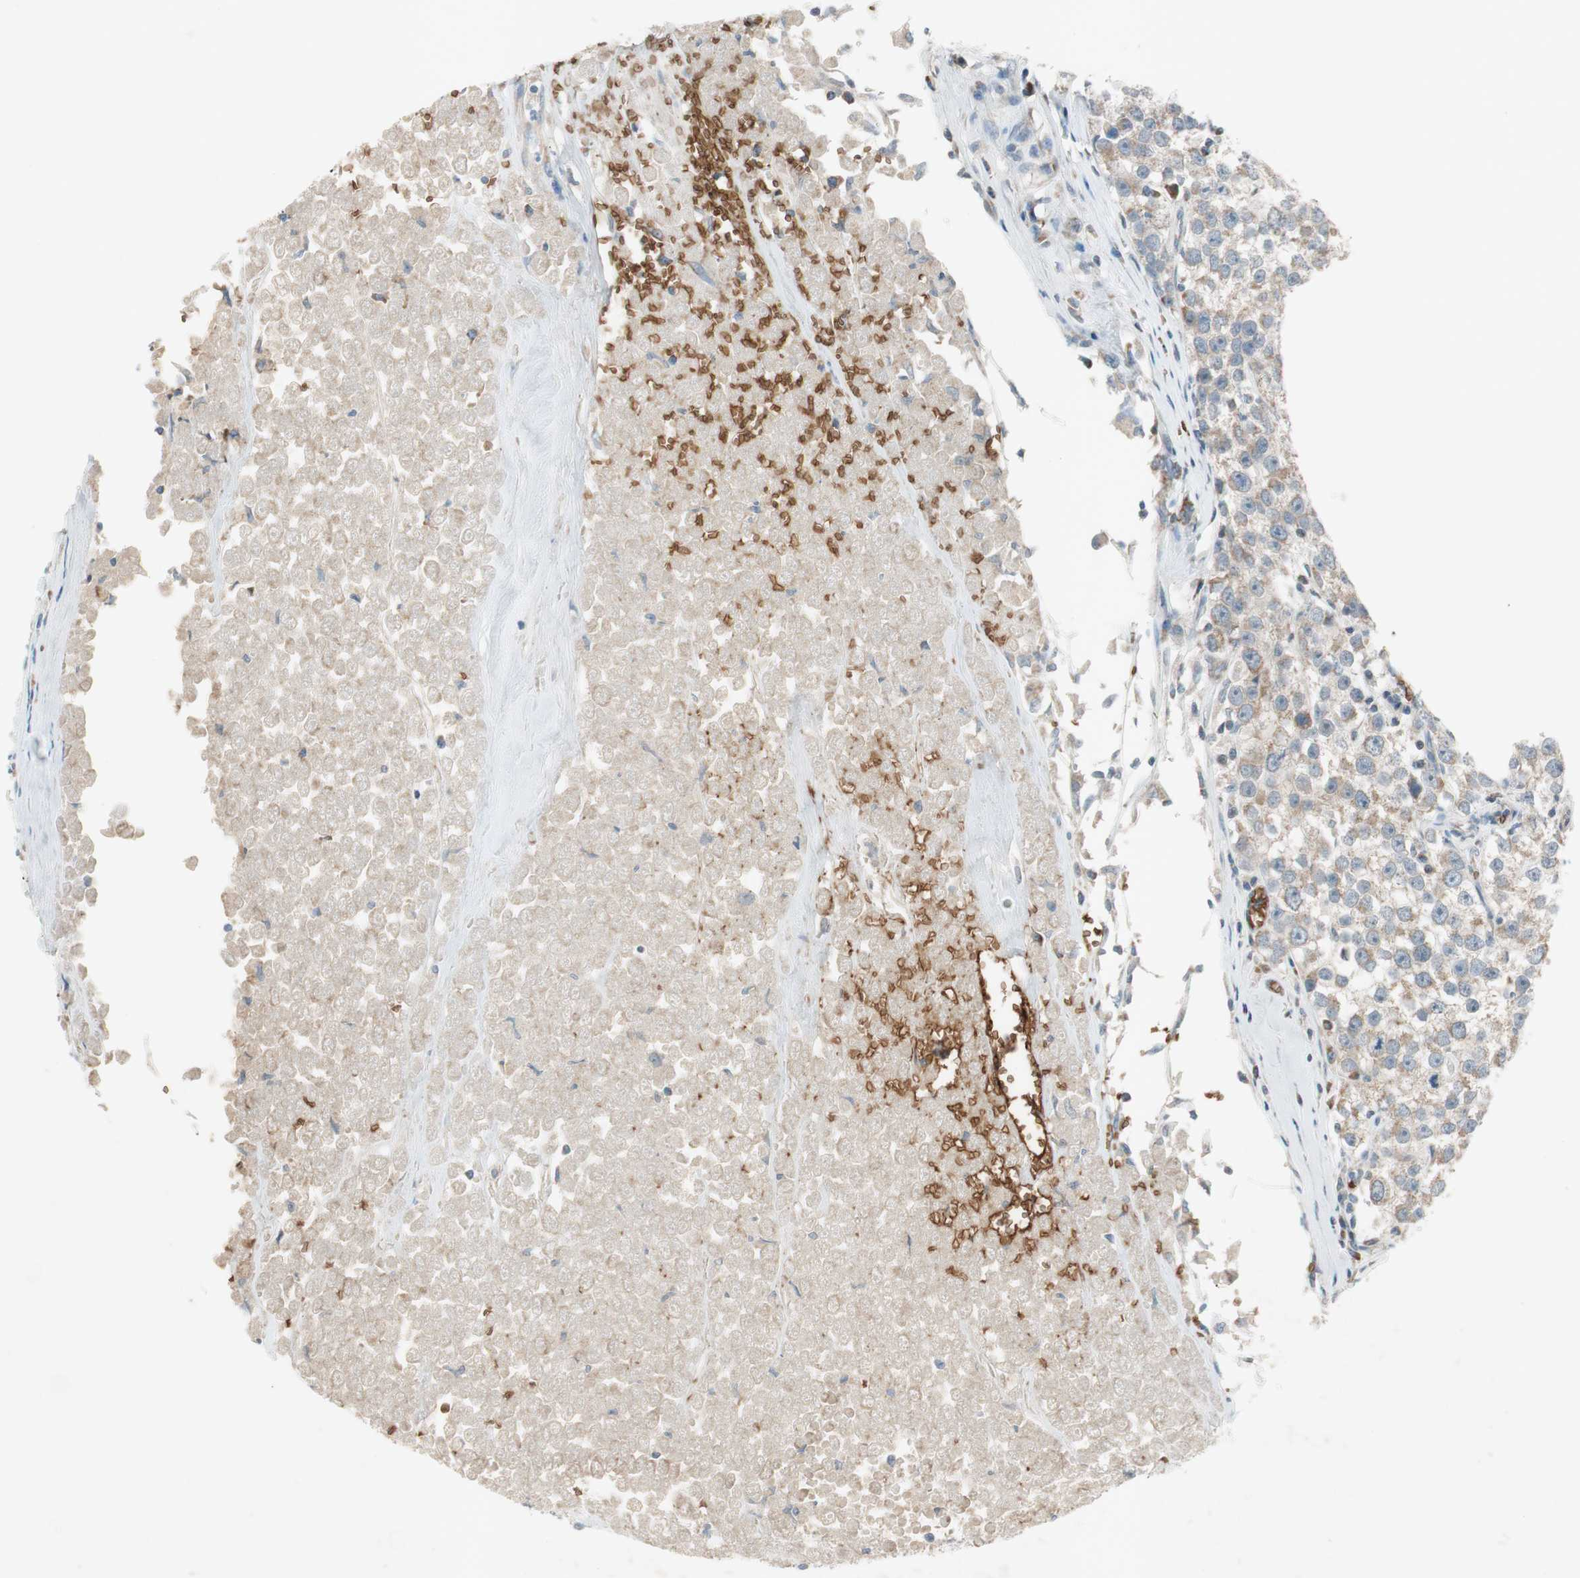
{"staining": {"intensity": "weak", "quantity": ">75%", "location": "cytoplasmic/membranous"}, "tissue": "testis cancer", "cell_type": "Tumor cells", "image_type": "cancer", "snomed": [{"axis": "morphology", "description": "Seminoma, NOS"}, {"axis": "morphology", "description": "Carcinoma, Embryonal, NOS"}, {"axis": "topography", "description": "Testis"}], "caption": "Human testis cancer stained with a brown dye demonstrates weak cytoplasmic/membranous positive positivity in approximately >75% of tumor cells.", "gene": "GYPC", "patient": {"sex": "male", "age": 52}}